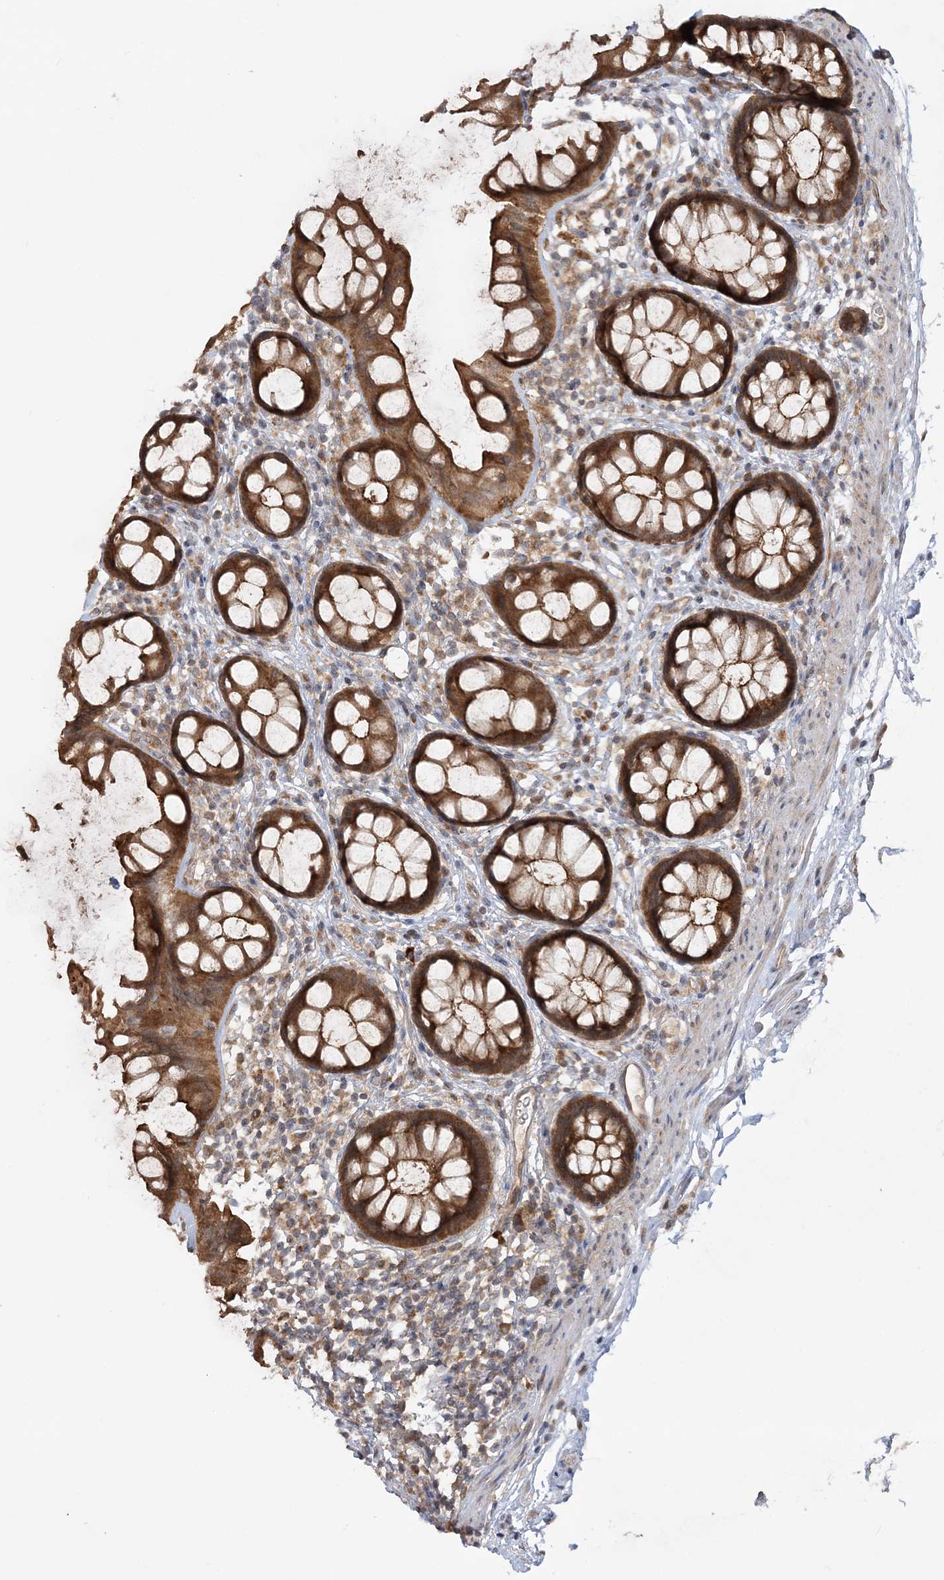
{"staining": {"intensity": "strong", "quantity": ">75%", "location": "cytoplasmic/membranous"}, "tissue": "rectum", "cell_type": "Glandular cells", "image_type": "normal", "snomed": [{"axis": "morphology", "description": "Normal tissue, NOS"}, {"axis": "topography", "description": "Rectum"}], "caption": "A photomicrograph of human rectum stained for a protein shows strong cytoplasmic/membranous brown staining in glandular cells. The protein is stained brown, and the nuclei are stained in blue (DAB IHC with brightfield microscopy, high magnification).", "gene": "MMADHC", "patient": {"sex": "female", "age": 65}}